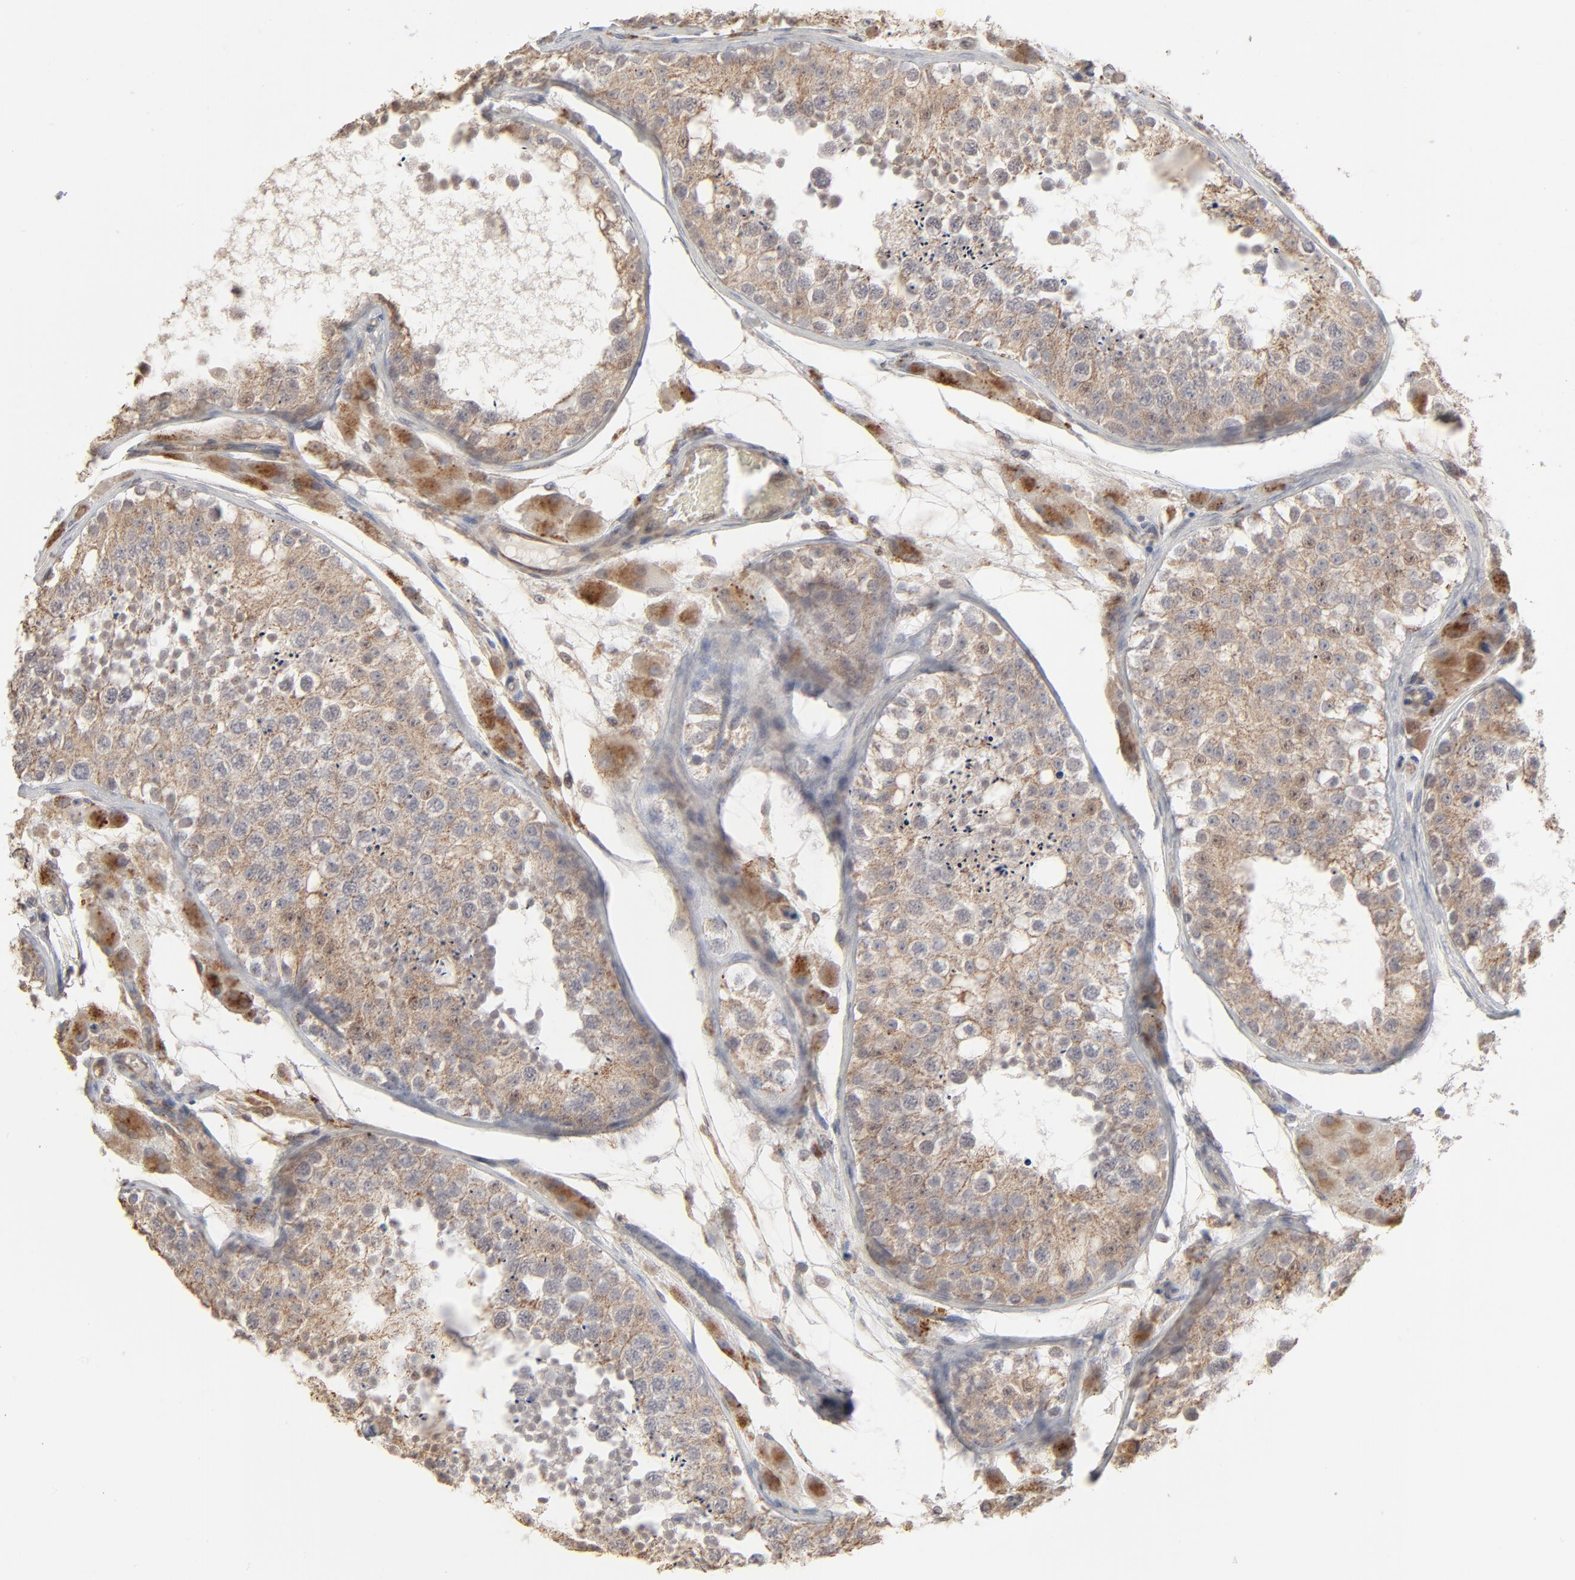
{"staining": {"intensity": "moderate", "quantity": ">75%", "location": "cytoplasmic/membranous"}, "tissue": "testis", "cell_type": "Cells in seminiferous ducts", "image_type": "normal", "snomed": [{"axis": "morphology", "description": "Normal tissue, NOS"}, {"axis": "topography", "description": "Testis"}], "caption": "Immunohistochemistry (DAB) staining of normal human testis demonstrates moderate cytoplasmic/membranous protein staining in approximately >75% of cells in seminiferous ducts.", "gene": "POMT2", "patient": {"sex": "male", "age": 26}}